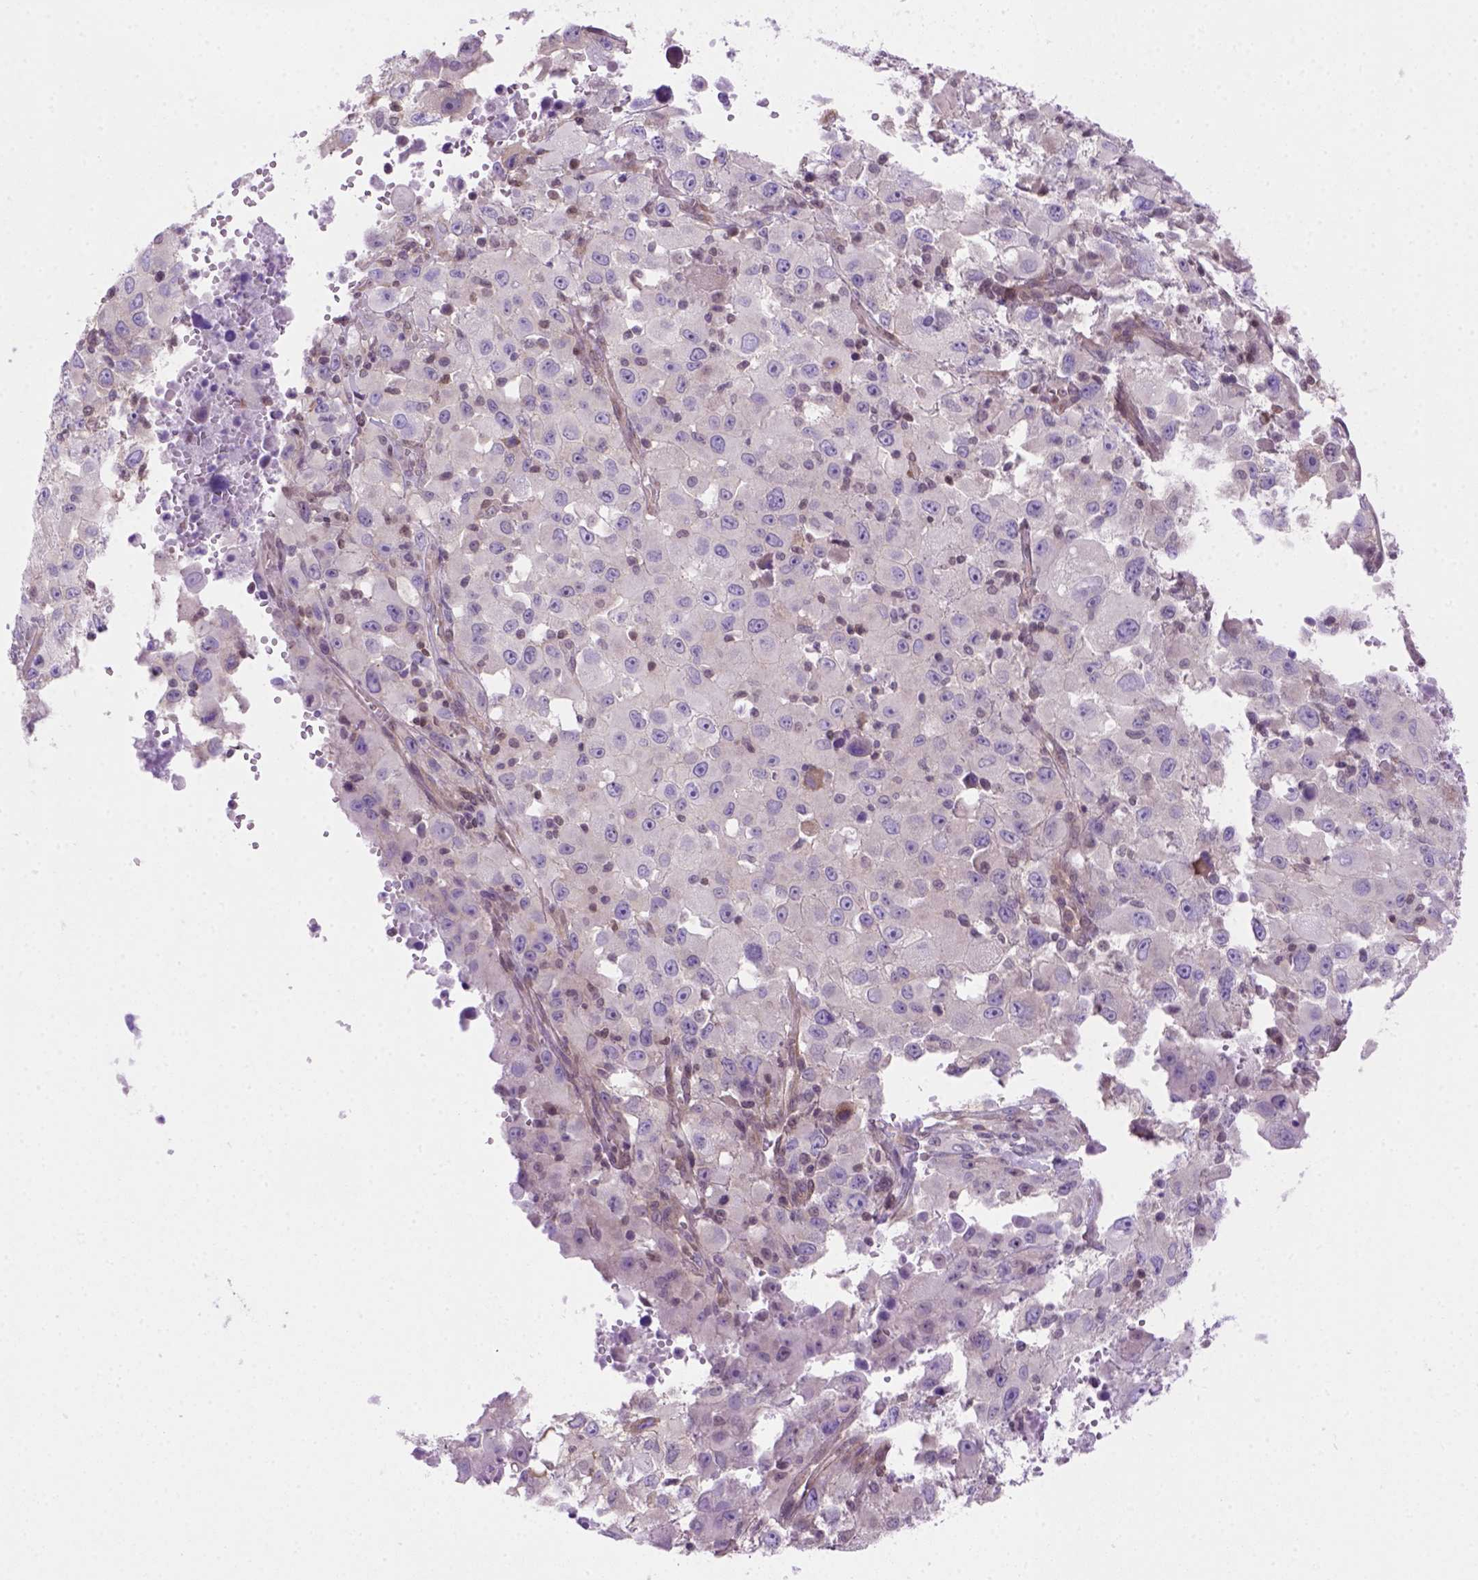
{"staining": {"intensity": "negative", "quantity": "none", "location": "none"}, "tissue": "melanoma", "cell_type": "Tumor cells", "image_type": "cancer", "snomed": [{"axis": "morphology", "description": "Malignant melanoma, Metastatic site"}, {"axis": "topography", "description": "Soft tissue"}], "caption": "Photomicrograph shows no protein staining in tumor cells of melanoma tissue.", "gene": "MGMT", "patient": {"sex": "male", "age": 50}}